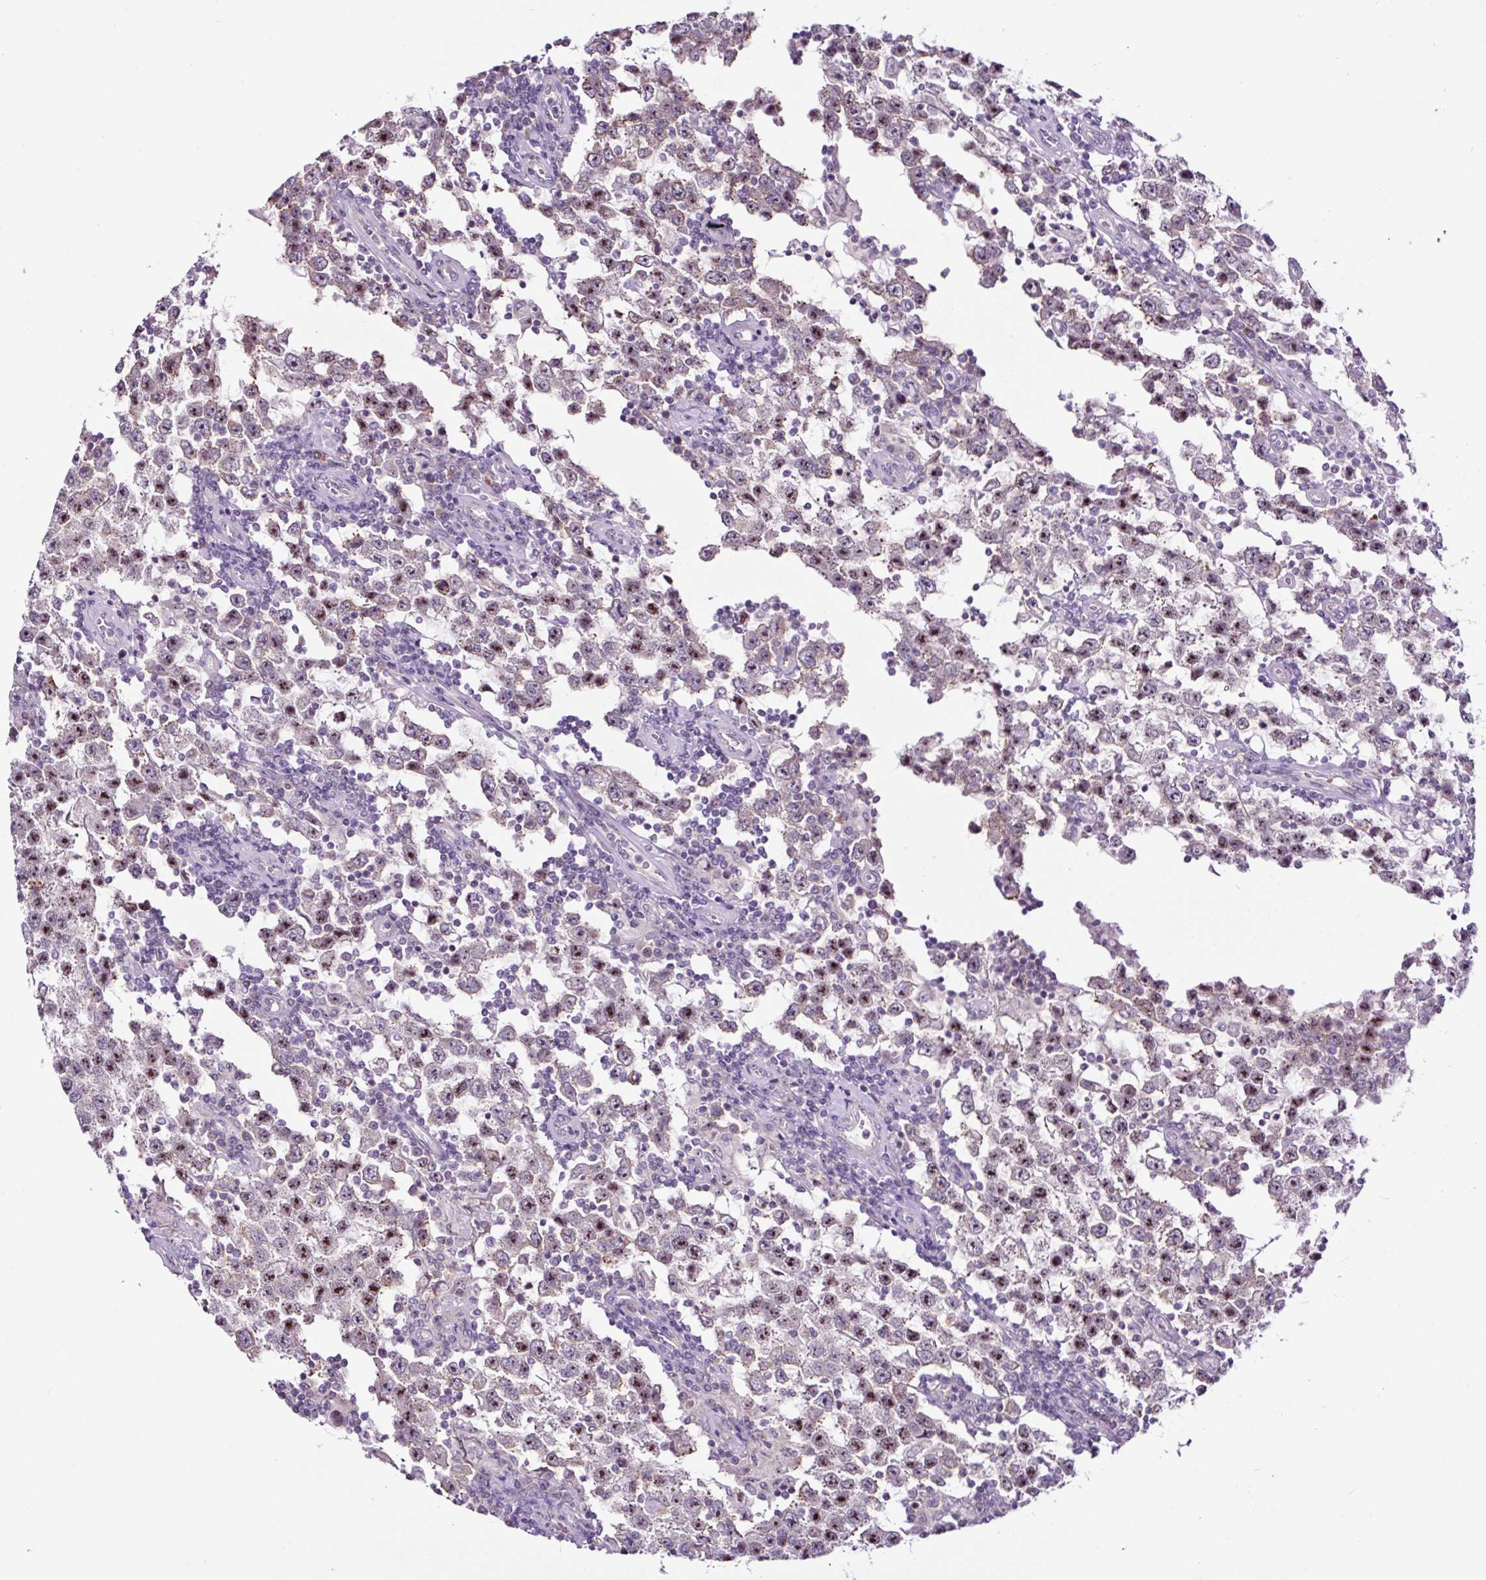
{"staining": {"intensity": "moderate", "quantity": "<25%", "location": "nuclear"}, "tissue": "testis cancer", "cell_type": "Tumor cells", "image_type": "cancer", "snomed": [{"axis": "morphology", "description": "Normal tissue, NOS"}, {"axis": "morphology", "description": "Urothelial carcinoma, High grade"}, {"axis": "morphology", "description": "Seminoma, NOS"}, {"axis": "morphology", "description": "Carcinoma, Embryonal, NOS"}, {"axis": "topography", "description": "Urinary bladder"}, {"axis": "topography", "description": "Testis"}], "caption": "Testis cancer was stained to show a protein in brown. There is low levels of moderate nuclear positivity in approximately <25% of tumor cells.", "gene": "NOM1", "patient": {"sex": "male", "age": 41}}